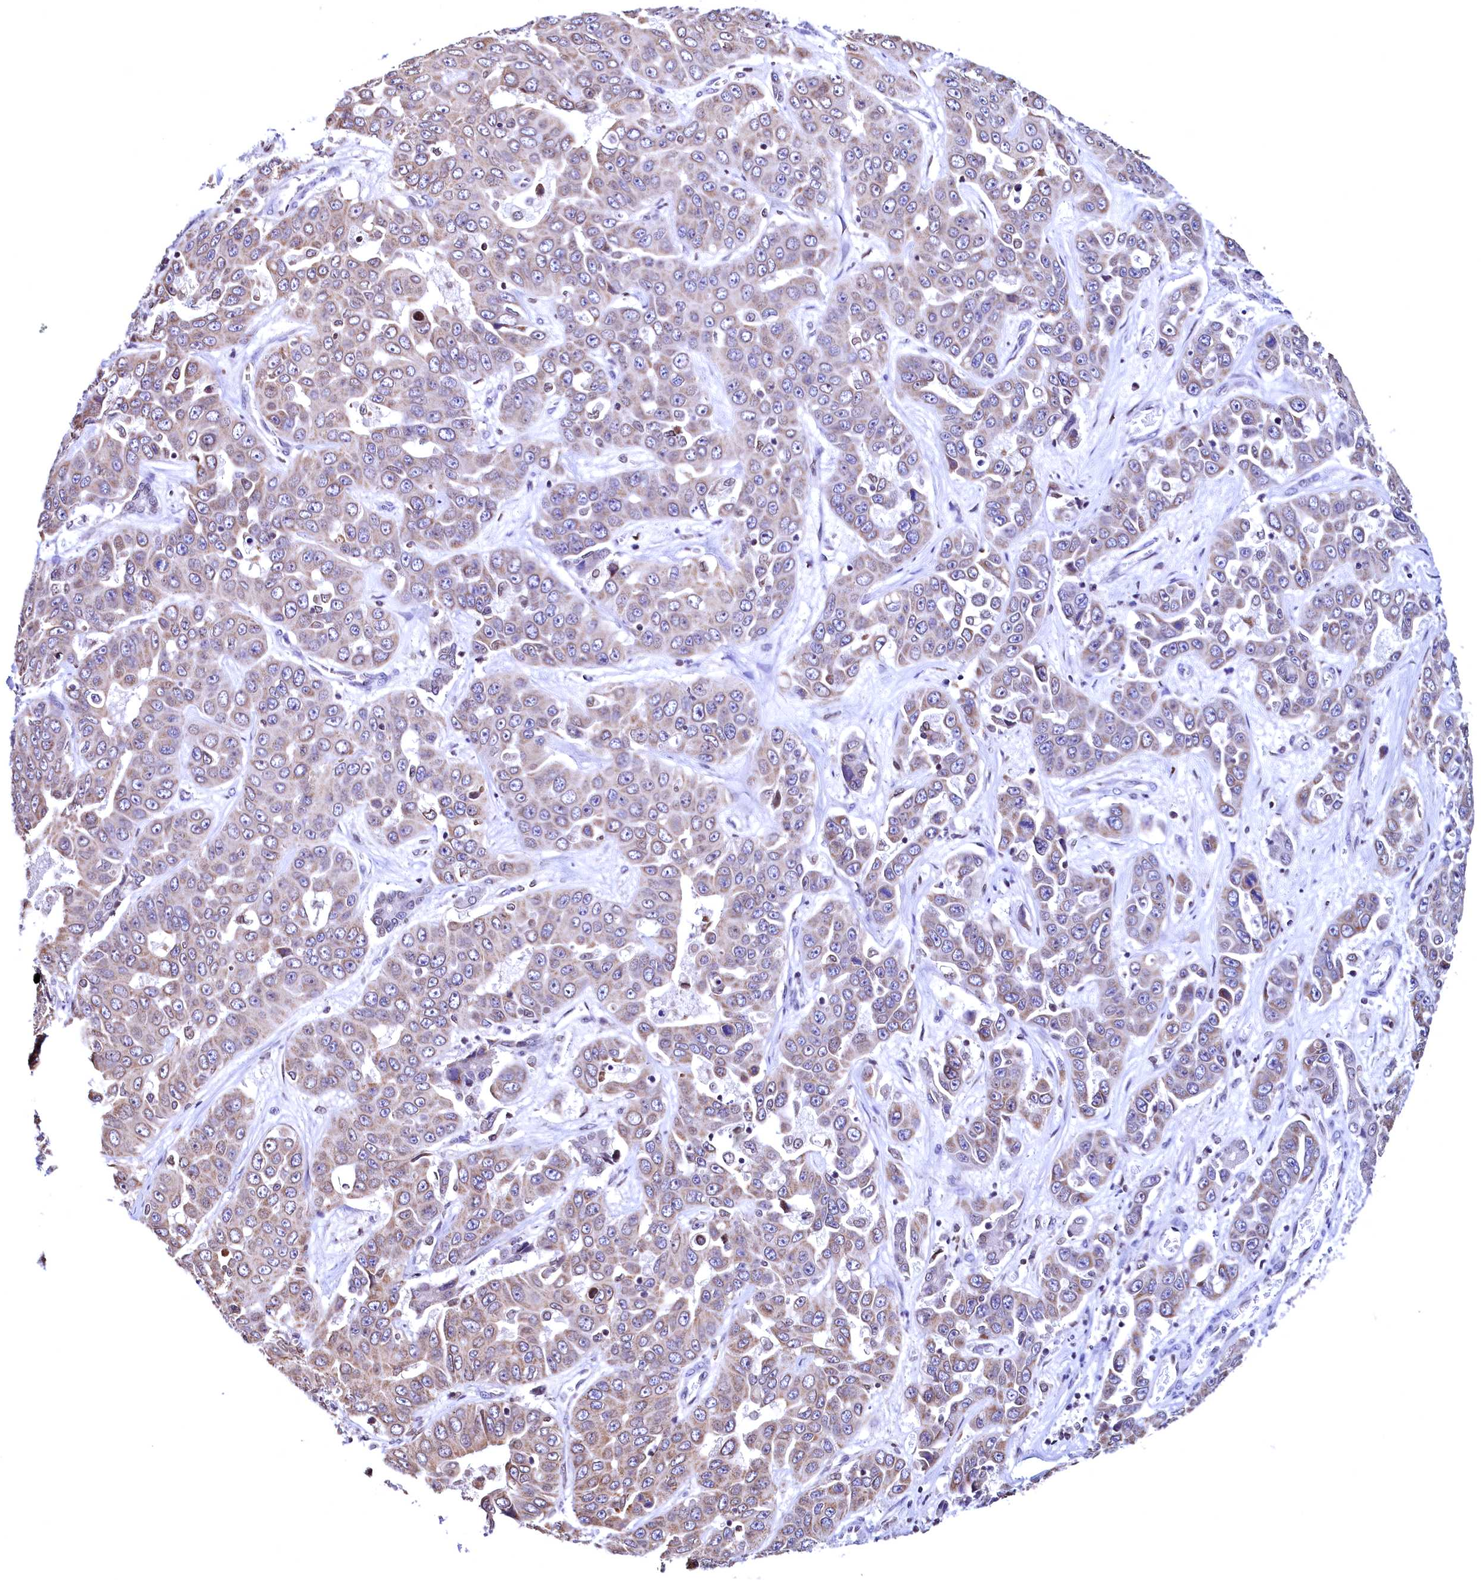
{"staining": {"intensity": "weak", "quantity": "25%-75%", "location": "cytoplasmic/membranous"}, "tissue": "liver cancer", "cell_type": "Tumor cells", "image_type": "cancer", "snomed": [{"axis": "morphology", "description": "Cholangiocarcinoma"}, {"axis": "topography", "description": "Liver"}], "caption": "Cholangiocarcinoma (liver) stained with a brown dye reveals weak cytoplasmic/membranous positive expression in approximately 25%-75% of tumor cells.", "gene": "HAND1", "patient": {"sex": "female", "age": 52}}